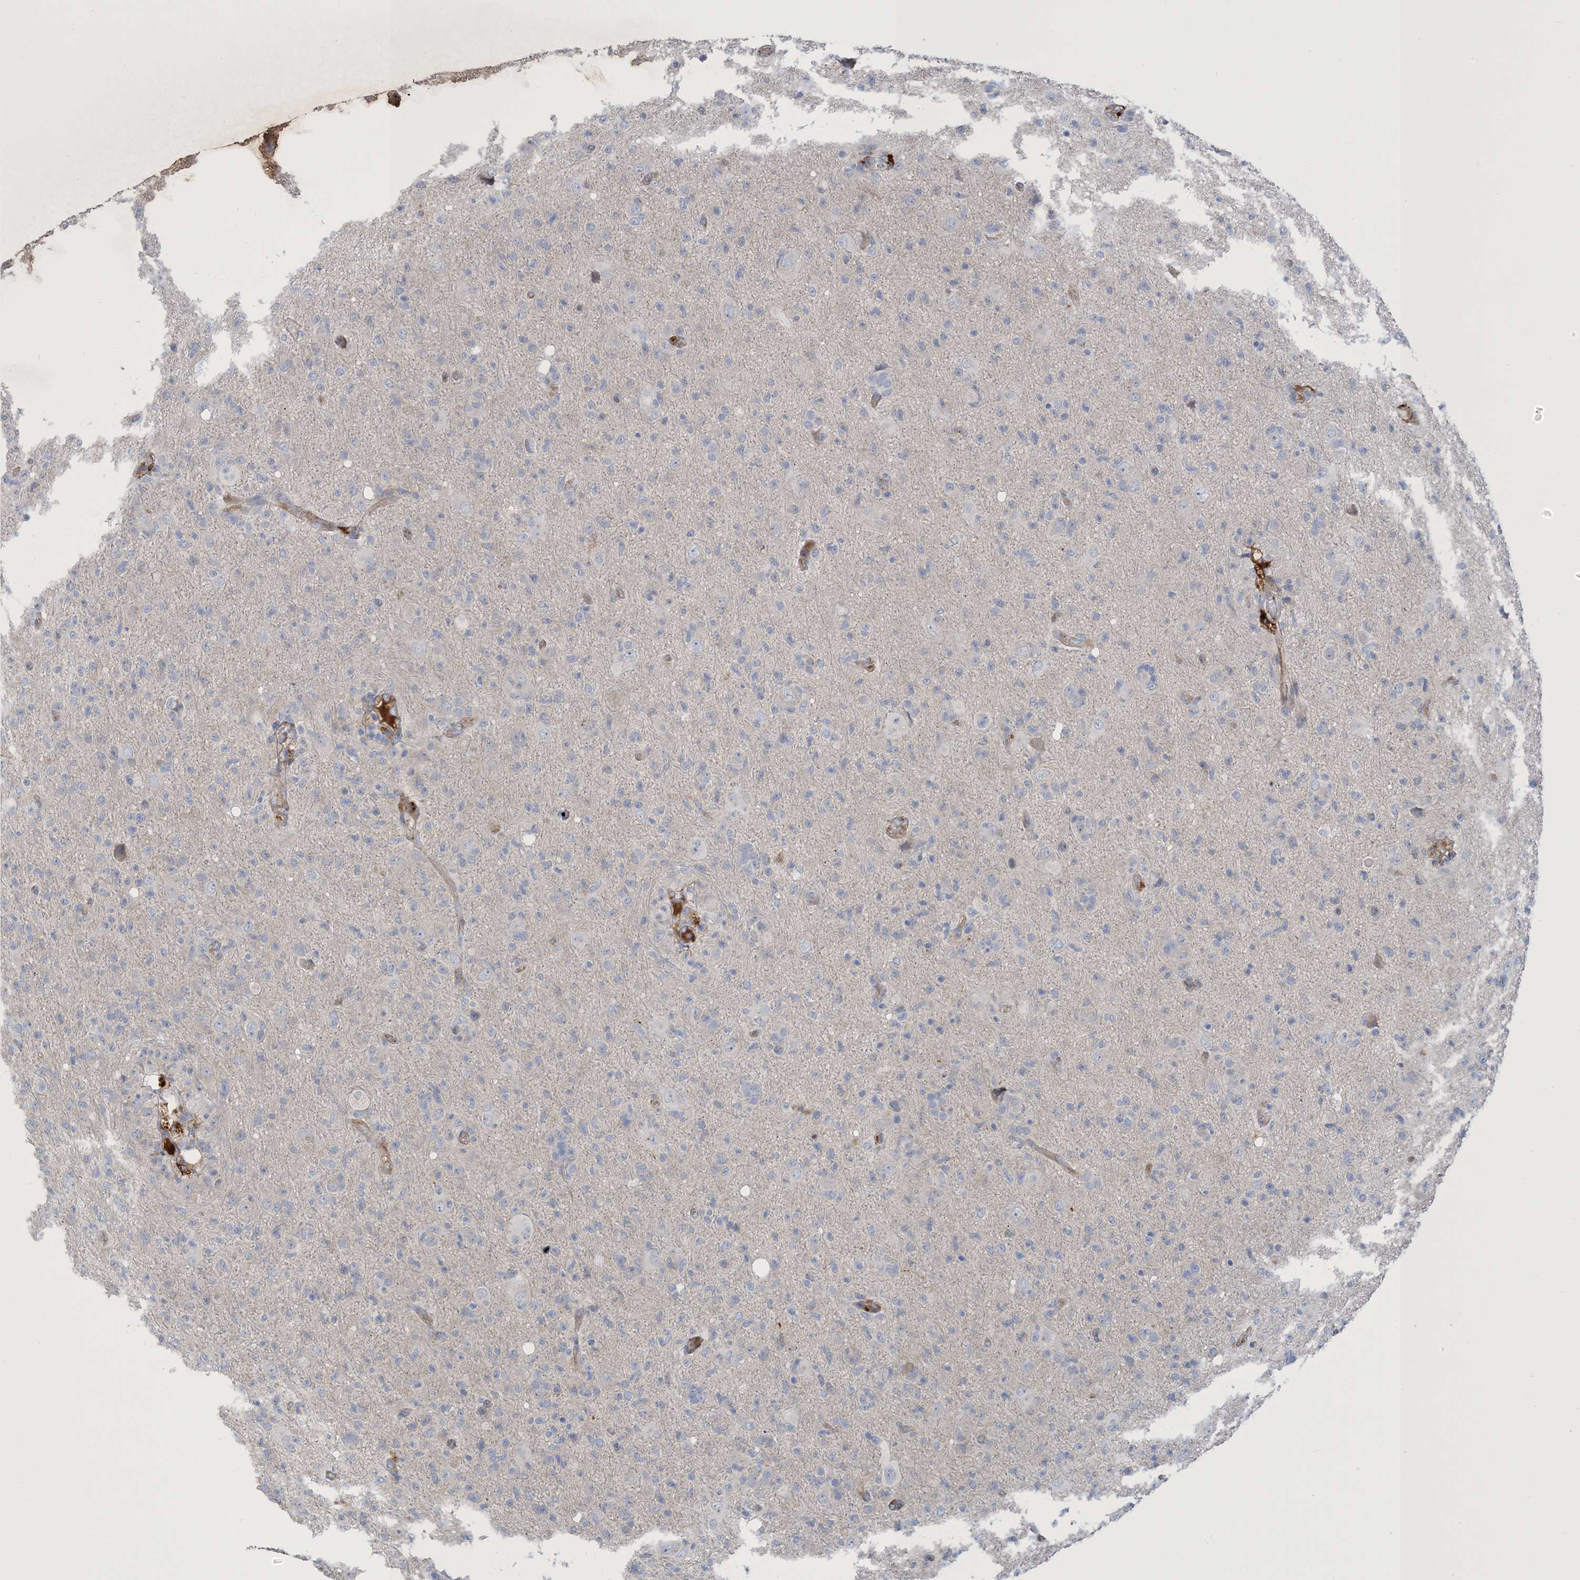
{"staining": {"intensity": "negative", "quantity": "none", "location": "none"}, "tissue": "glioma", "cell_type": "Tumor cells", "image_type": "cancer", "snomed": [{"axis": "morphology", "description": "Glioma, malignant, High grade"}, {"axis": "topography", "description": "Brain"}], "caption": "IHC histopathology image of neoplastic tissue: glioma stained with DAB exhibits no significant protein staining in tumor cells.", "gene": "PEAR1", "patient": {"sex": "female", "age": 57}}